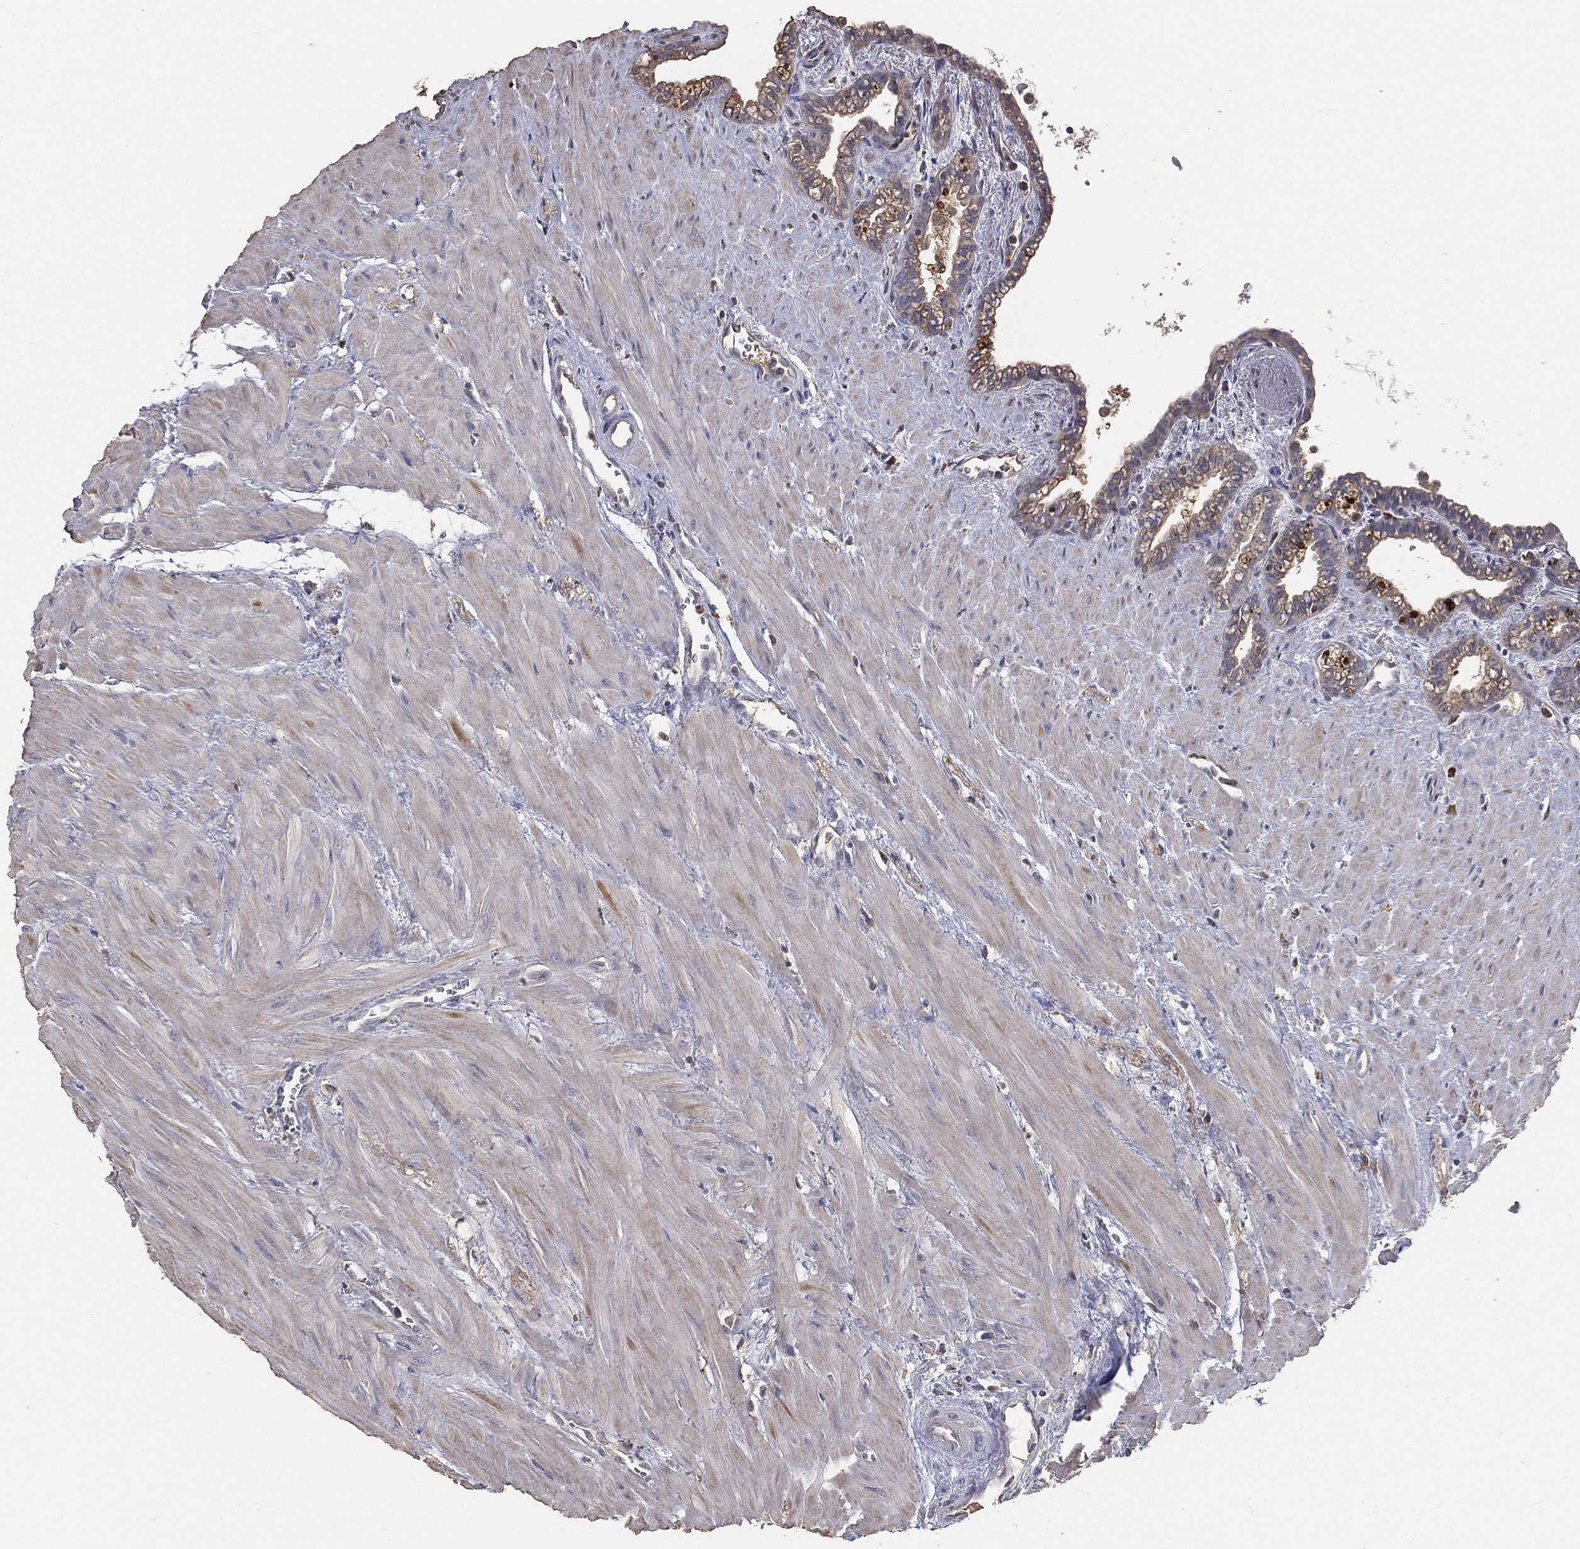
{"staining": {"intensity": "moderate", "quantity": "<25%", "location": "cytoplasmic/membranous"}, "tissue": "seminal vesicle", "cell_type": "Glandular cells", "image_type": "normal", "snomed": [{"axis": "morphology", "description": "Normal tissue, NOS"}, {"axis": "morphology", "description": "Urothelial carcinoma, NOS"}, {"axis": "topography", "description": "Urinary bladder"}, {"axis": "topography", "description": "Seminal veicle"}], "caption": "DAB immunohistochemical staining of unremarkable human seminal vesicle displays moderate cytoplasmic/membranous protein expression in approximately <25% of glandular cells. (IHC, brightfield microscopy, high magnification).", "gene": "SNAP25", "patient": {"sex": "male", "age": 76}}